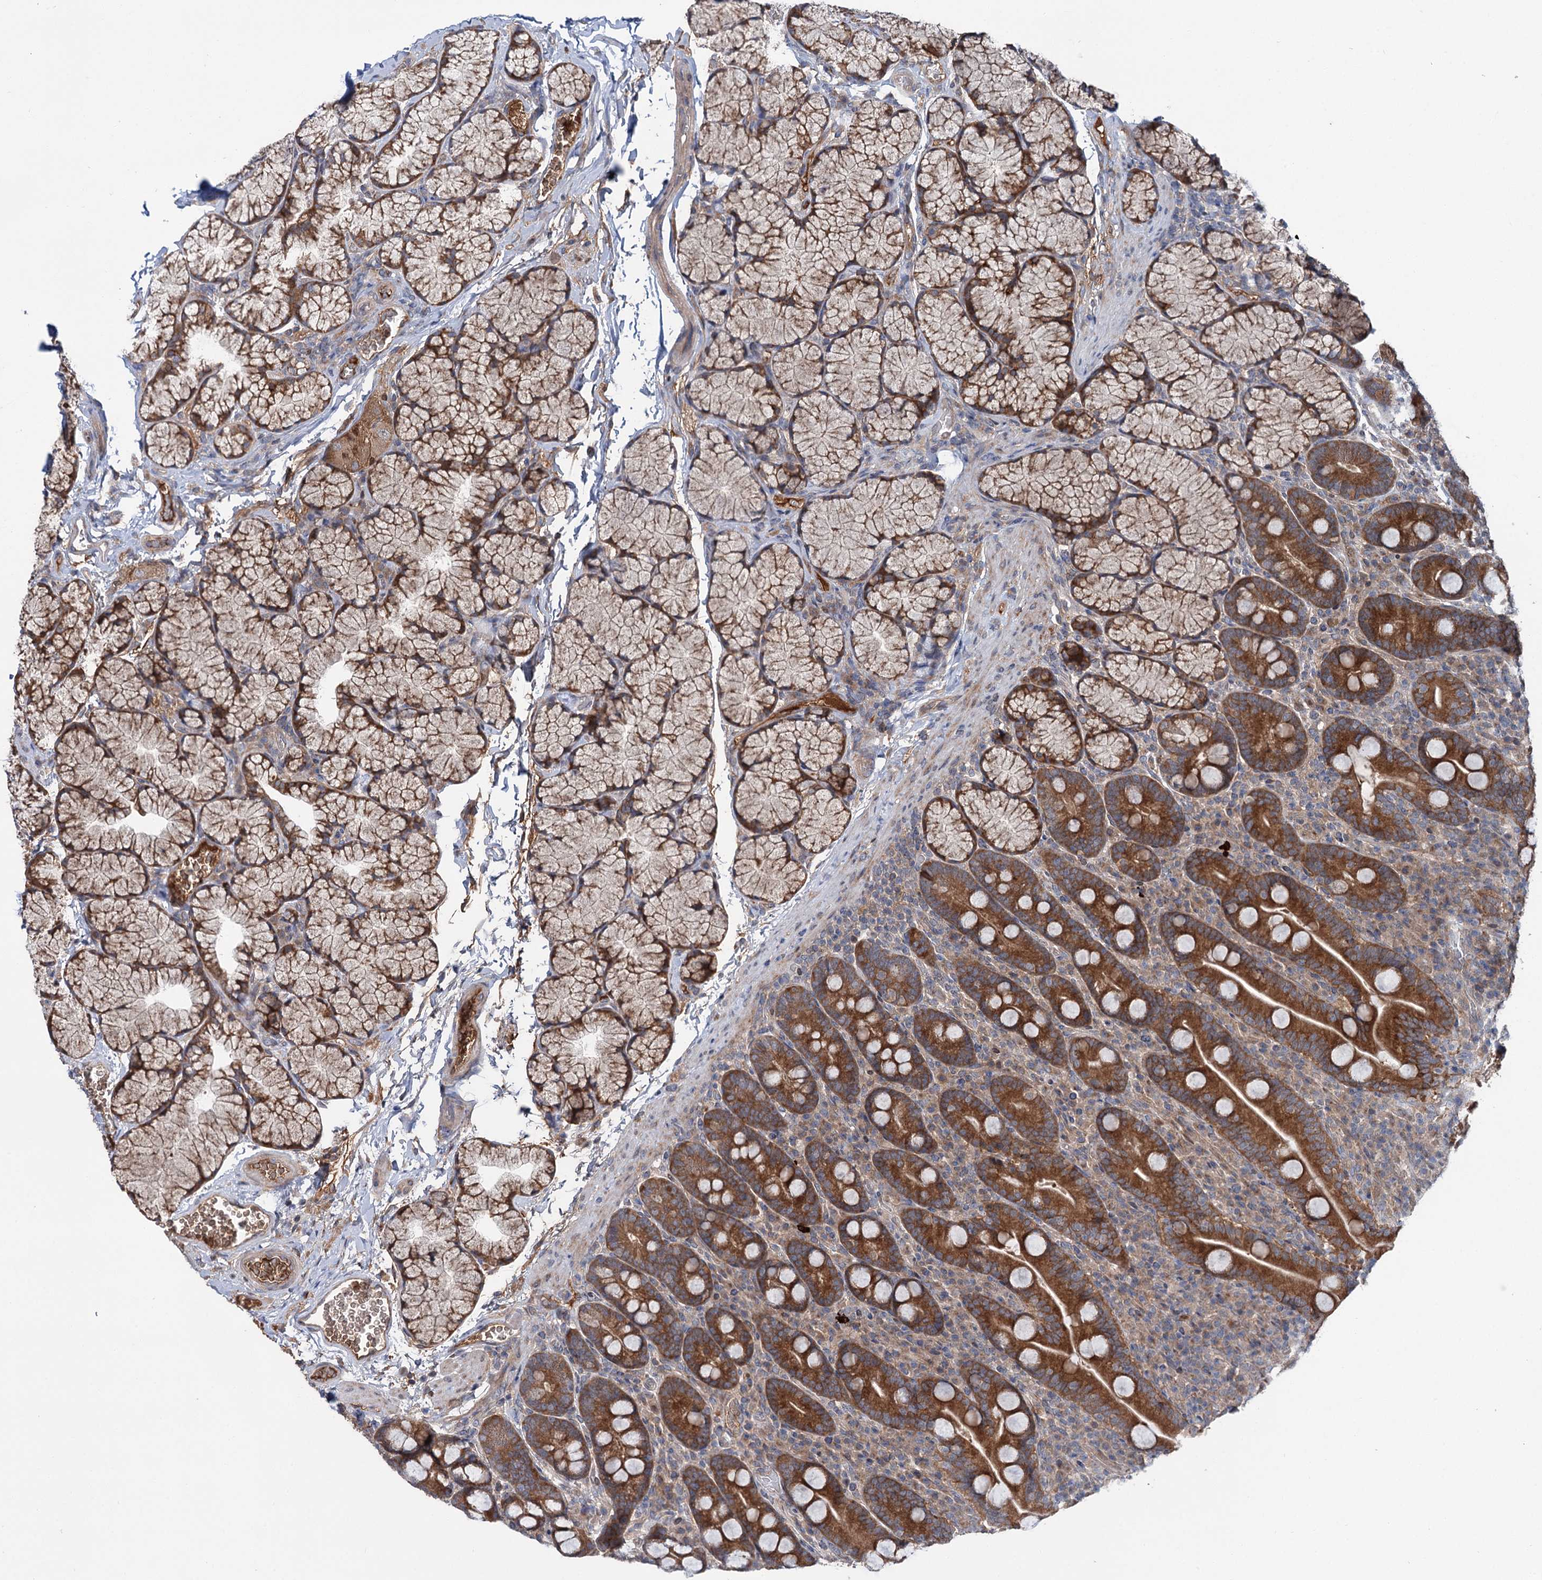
{"staining": {"intensity": "strong", "quantity": ">75%", "location": "cytoplasmic/membranous"}, "tissue": "duodenum", "cell_type": "Glandular cells", "image_type": "normal", "snomed": [{"axis": "morphology", "description": "Normal tissue, NOS"}, {"axis": "topography", "description": "Duodenum"}], "caption": "The micrograph reveals immunohistochemical staining of unremarkable duodenum. There is strong cytoplasmic/membranous positivity is identified in approximately >75% of glandular cells. (Brightfield microscopy of DAB IHC at high magnification).", "gene": "PTPN3", "patient": {"sex": "male", "age": 35}}